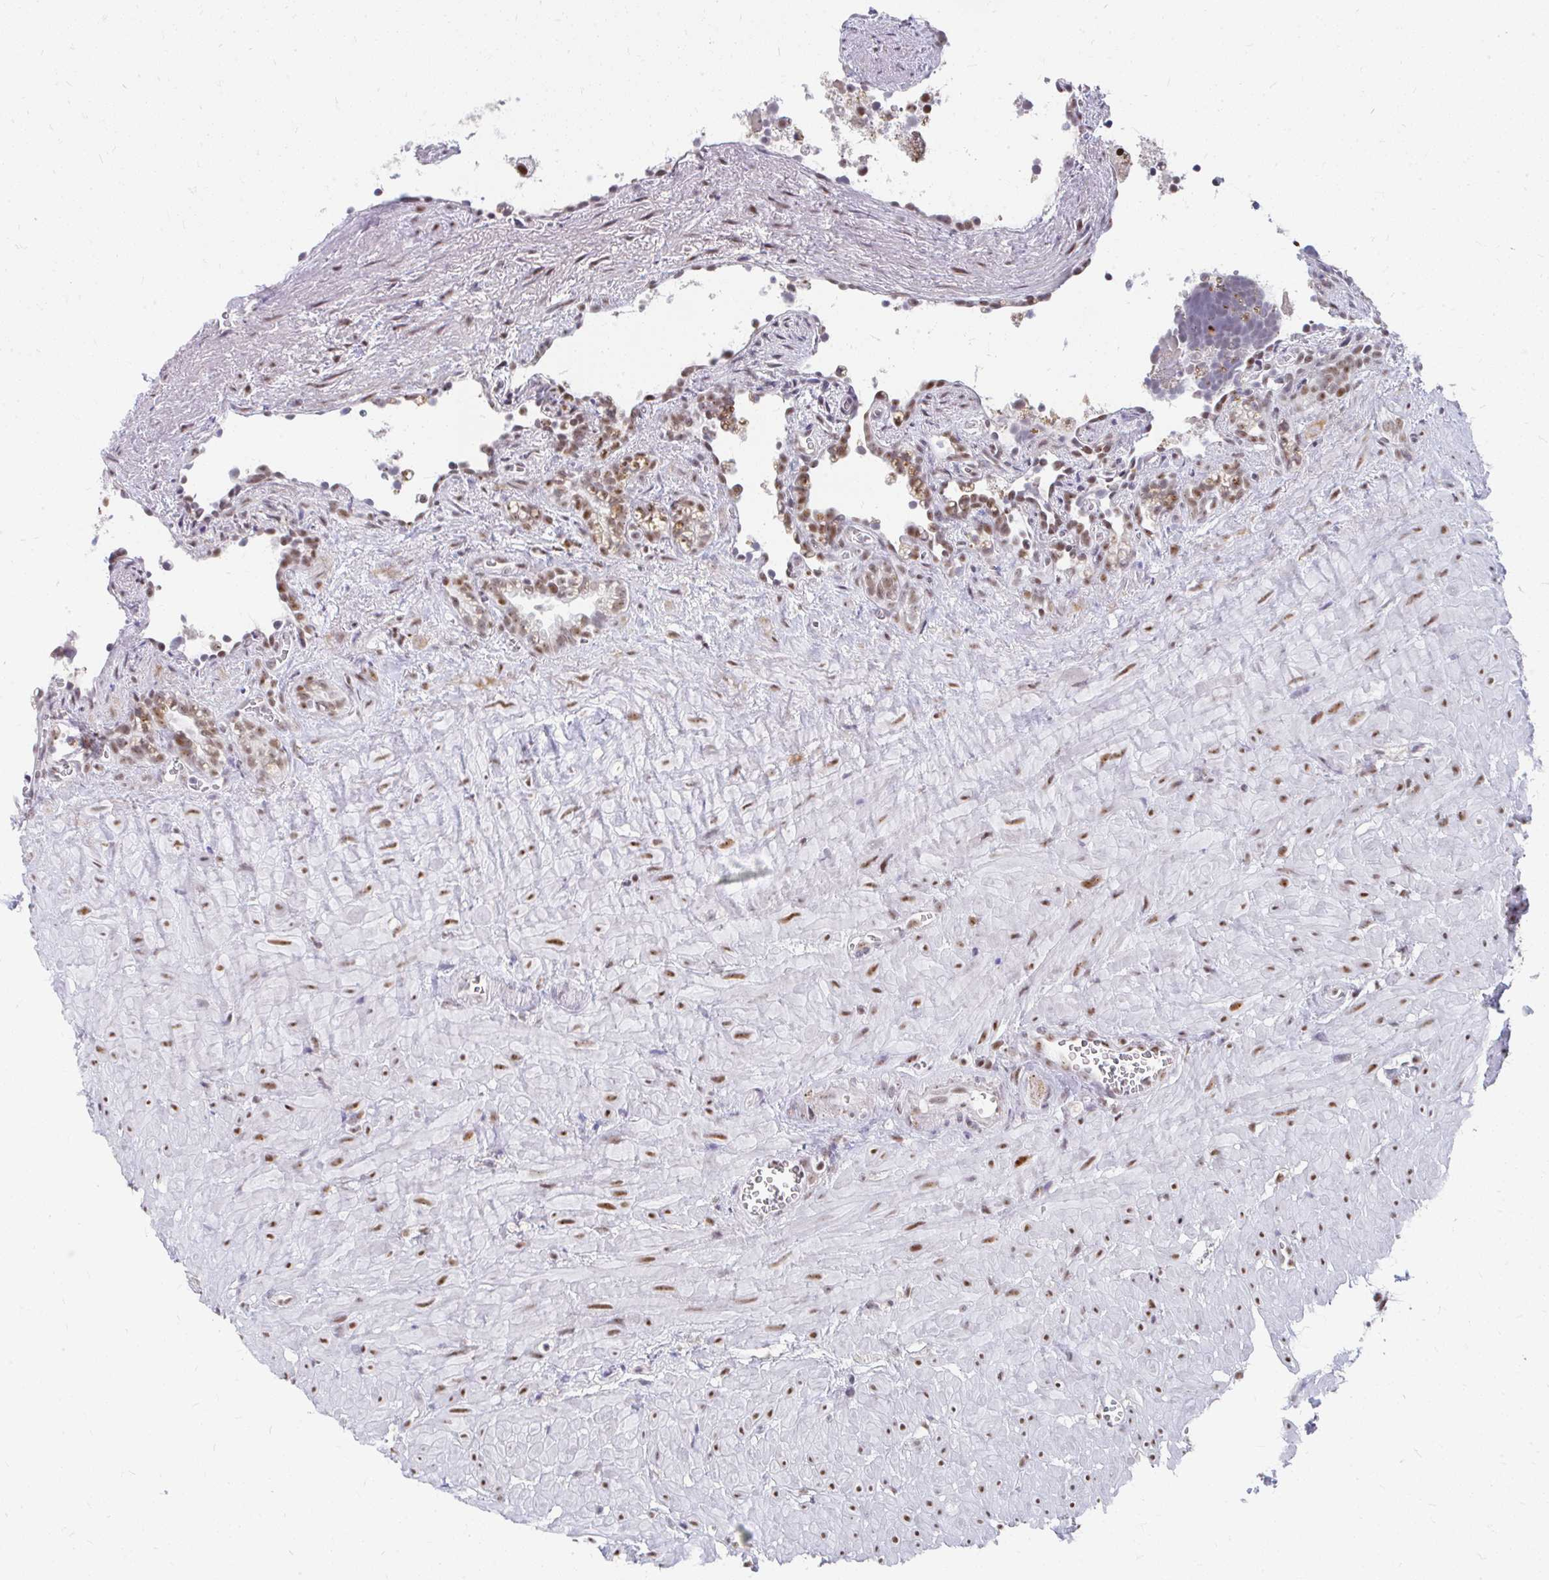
{"staining": {"intensity": "moderate", "quantity": "25%-75%", "location": "nuclear"}, "tissue": "seminal vesicle", "cell_type": "Glandular cells", "image_type": "normal", "snomed": [{"axis": "morphology", "description": "Normal tissue, NOS"}, {"axis": "topography", "description": "Seminal veicle"}], "caption": "A medium amount of moderate nuclear staining is appreciated in approximately 25%-75% of glandular cells in normal seminal vesicle. Using DAB (brown) and hematoxylin (blue) stains, captured at high magnification using brightfield microscopy.", "gene": "GTF2H1", "patient": {"sex": "male", "age": 76}}